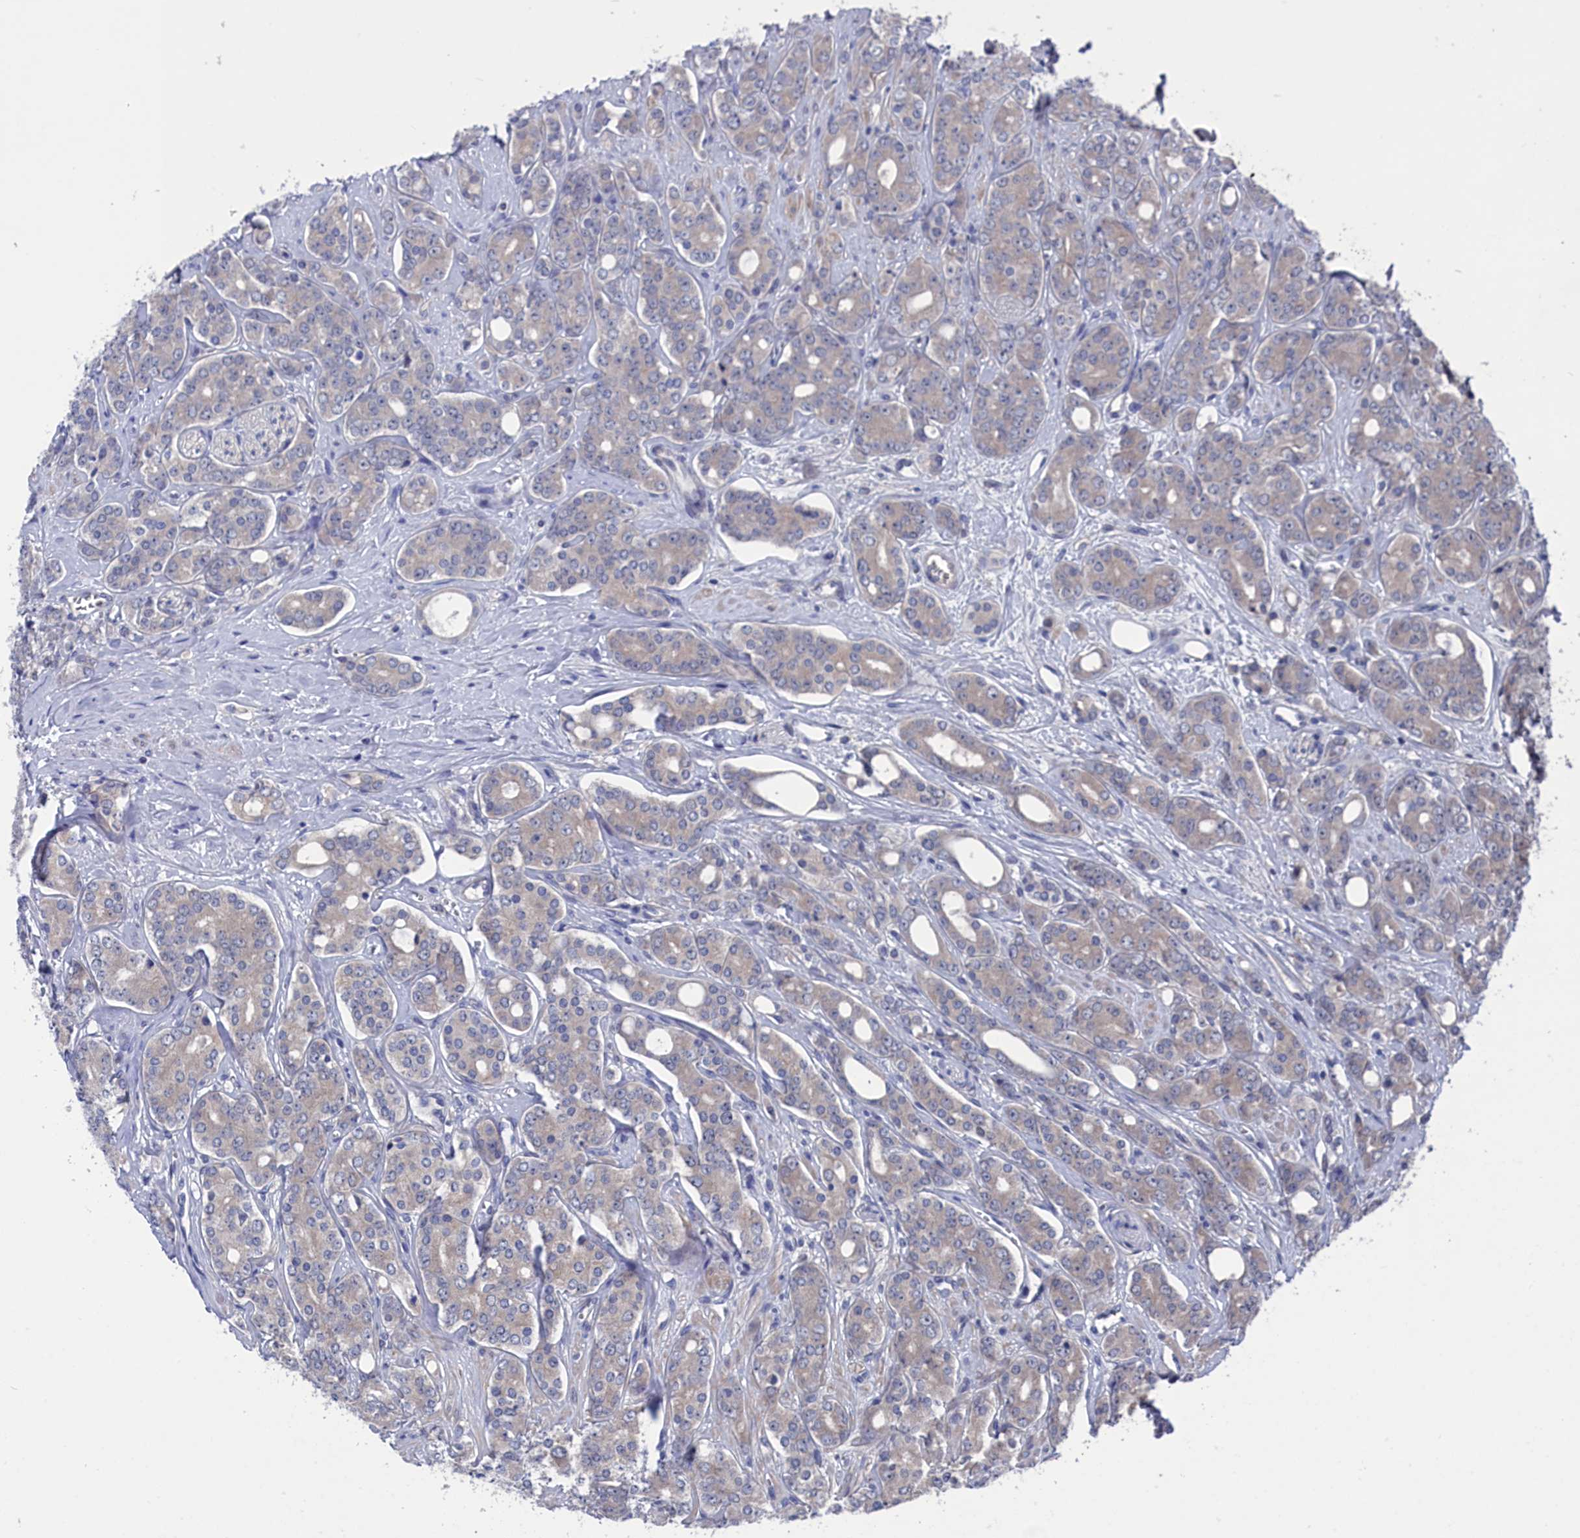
{"staining": {"intensity": "weak", "quantity": "<25%", "location": "cytoplasmic/membranous"}, "tissue": "prostate cancer", "cell_type": "Tumor cells", "image_type": "cancer", "snomed": [{"axis": "morphology", "description": "Adenocarcinoma, High grade"}, {"axis": "topography", "description": "Prostate"}], "caption": "Prostate cancer (adenocarcinoma (high-grade)) was stained to show a protein in brown. There is no significant staining in tumor cells.", "gene": "SPATA13", "patient": {"sex": "male", "age": 62}}